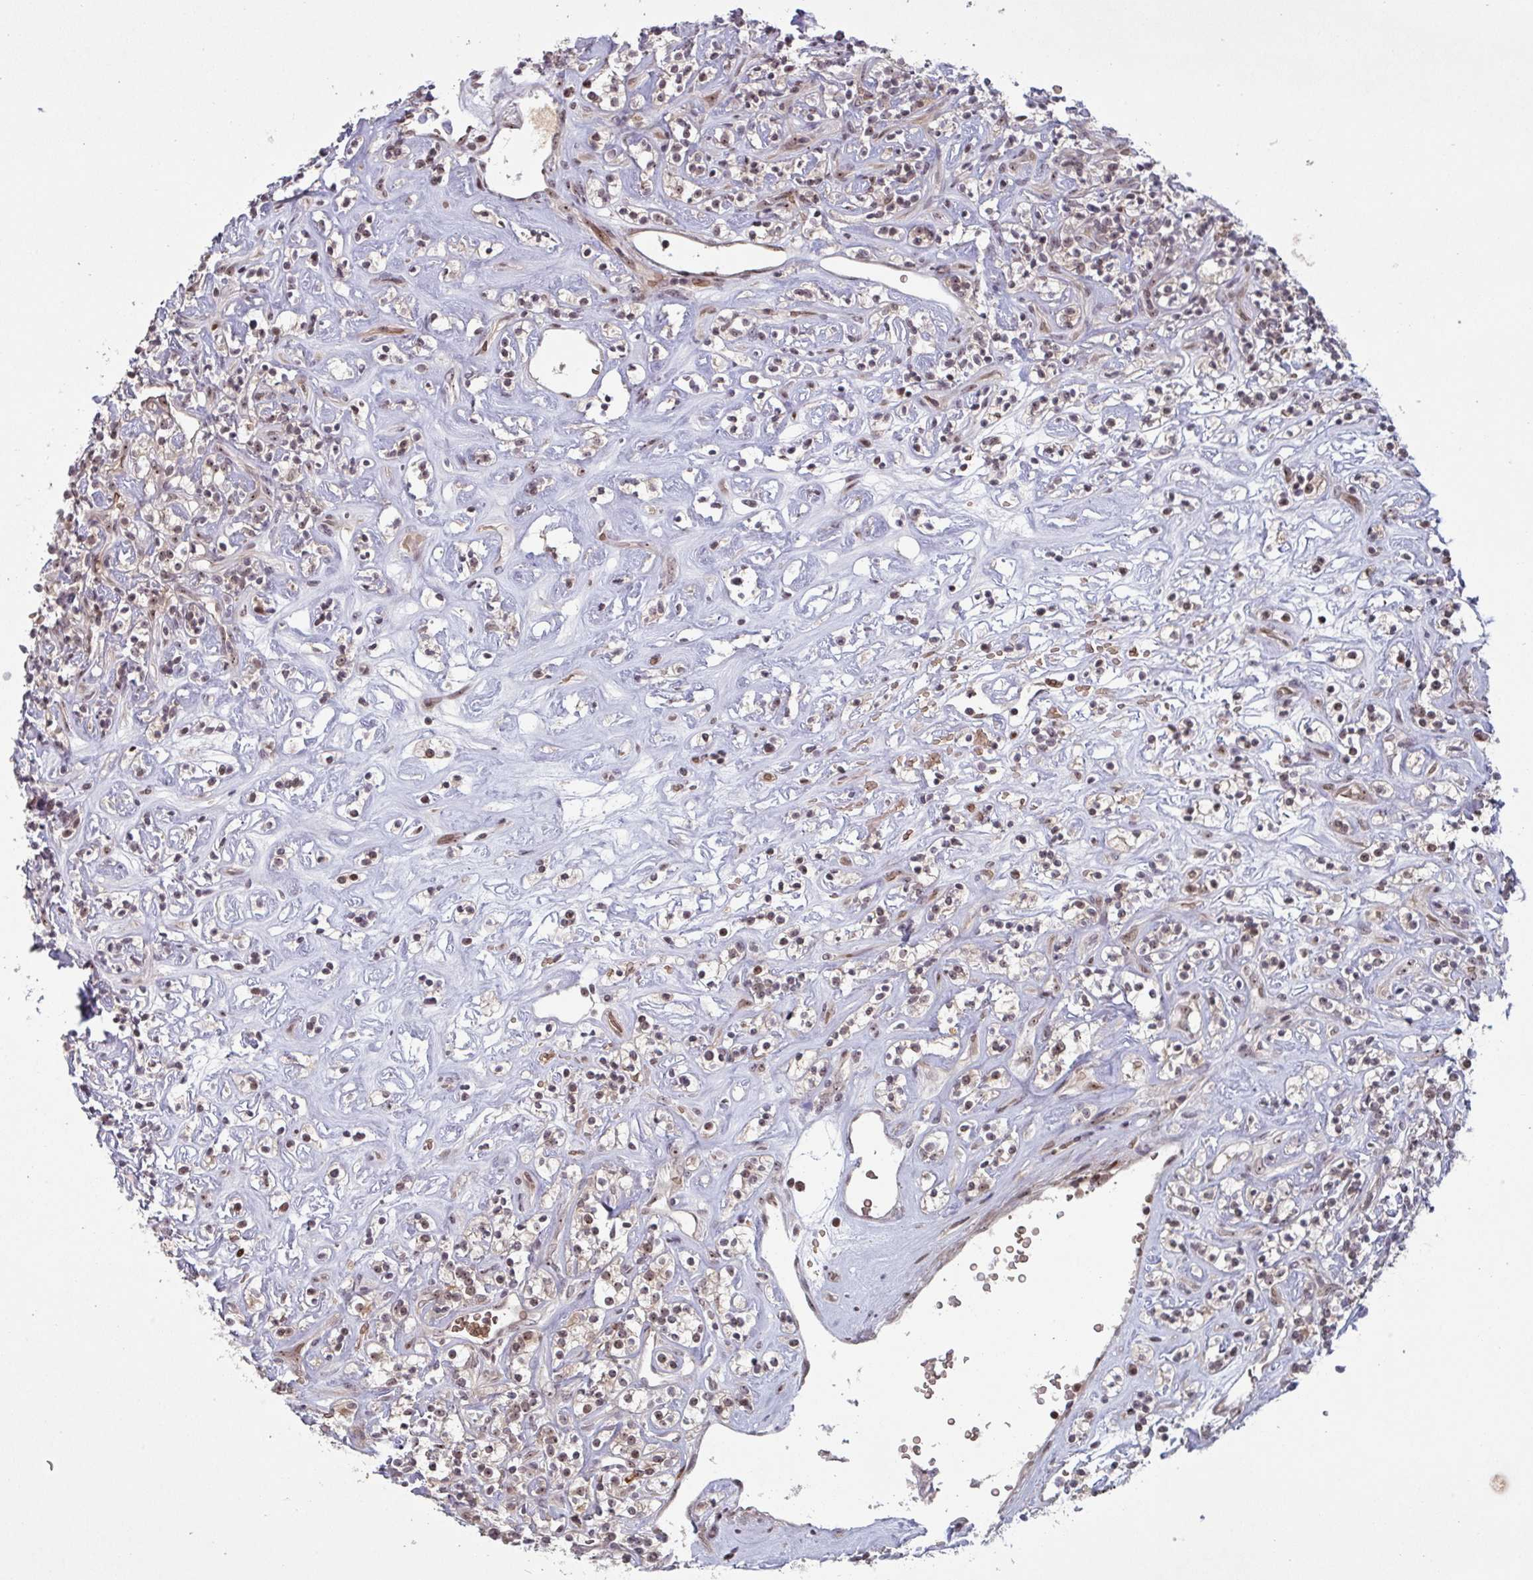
{"staining": {"intensity": "weak", "quantity": ">75%", "location": "nuclear"}, "tissue": "renal cancer", "cell_type": "Tumor cells", "image_type": "cancer", "snomed": [{"axis": "morphology", "description": "Adenocarcinoma, NOS"}, {"axis": "topography", "description": "Kidney"}], "caption": "A brown stain labels weak nuclear staining of a protein in renal cancer (adenocarcinoma) tumor cells.", "gene": "NLRP13", "patient": {"sex": "male", "age": 77}}